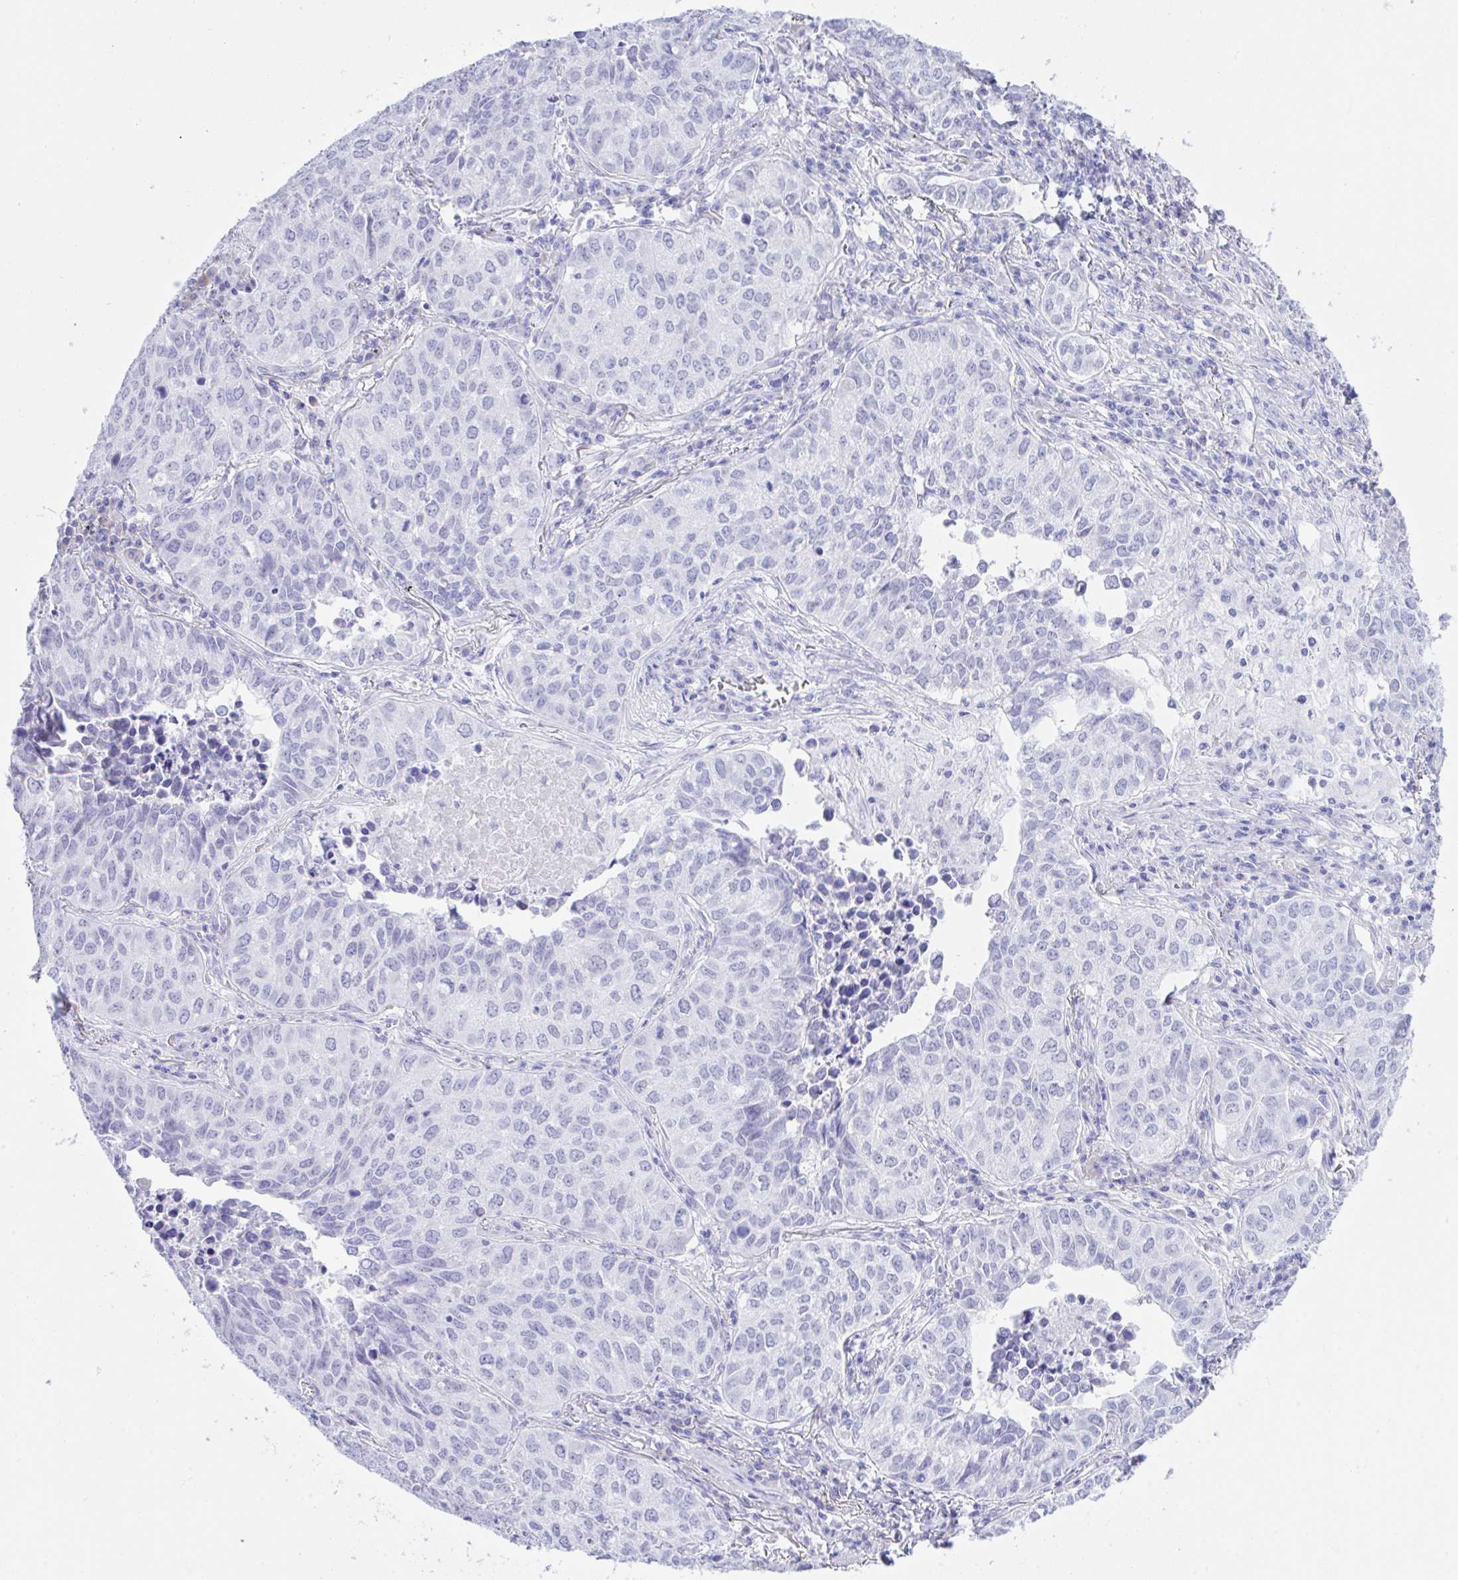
{"staining": {"intensity": "negative", "quantity": "none", "location": "none"}, "tissue": "lung cancer", "cell_type": "Tumor cells", "image_type": "cancer", "snomed": [{"axis": "morphology", "description": "Adenocarcinoma, NOS"}, {"axis": "topography", "description": "Lung"}], "caption": "A histopathology image of human lung cancer is negative for staining in tumor cells. (DAB IHC visualized using brightfield microscopy, high magnification).", "gene": "SEL1L2", "patient": {"sex": "female", "age": 50}}